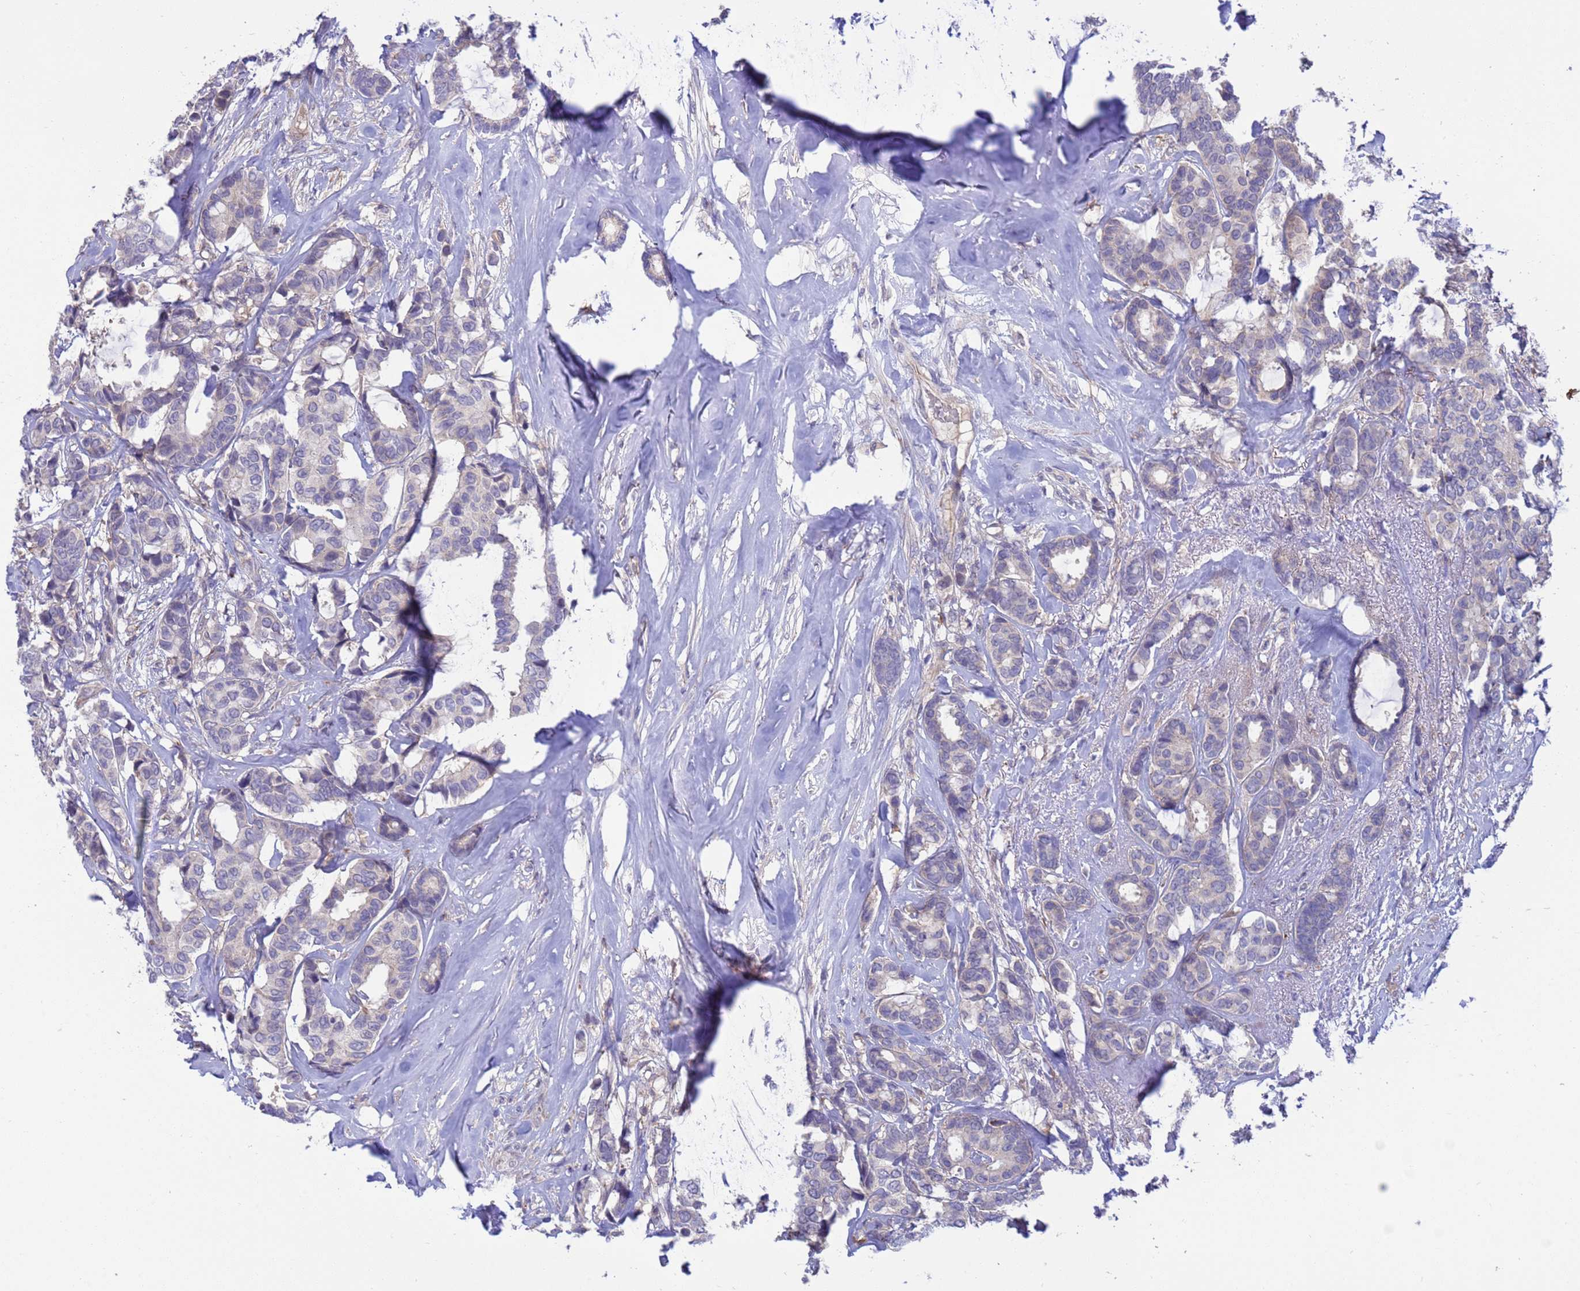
{"staining": {"intensity": "weak", "quantity": "<25%", "location": "cytoplasmic/membranous"}, "tissue": "breast cancer", "cell_type": "Tumor cells", "image_type": "cancer", "snomed": [{"axis": "morphology", "description": "Duct carcinoma"}, {"axis": "topography", "description": "Breast"}], "caption": "Protein analysis of breast cancer (invasive ductal carcinoma) displays no significant expression in tumor cells.", "gene": "GJA10", "patient": {"sex": "female", "age": 87}}